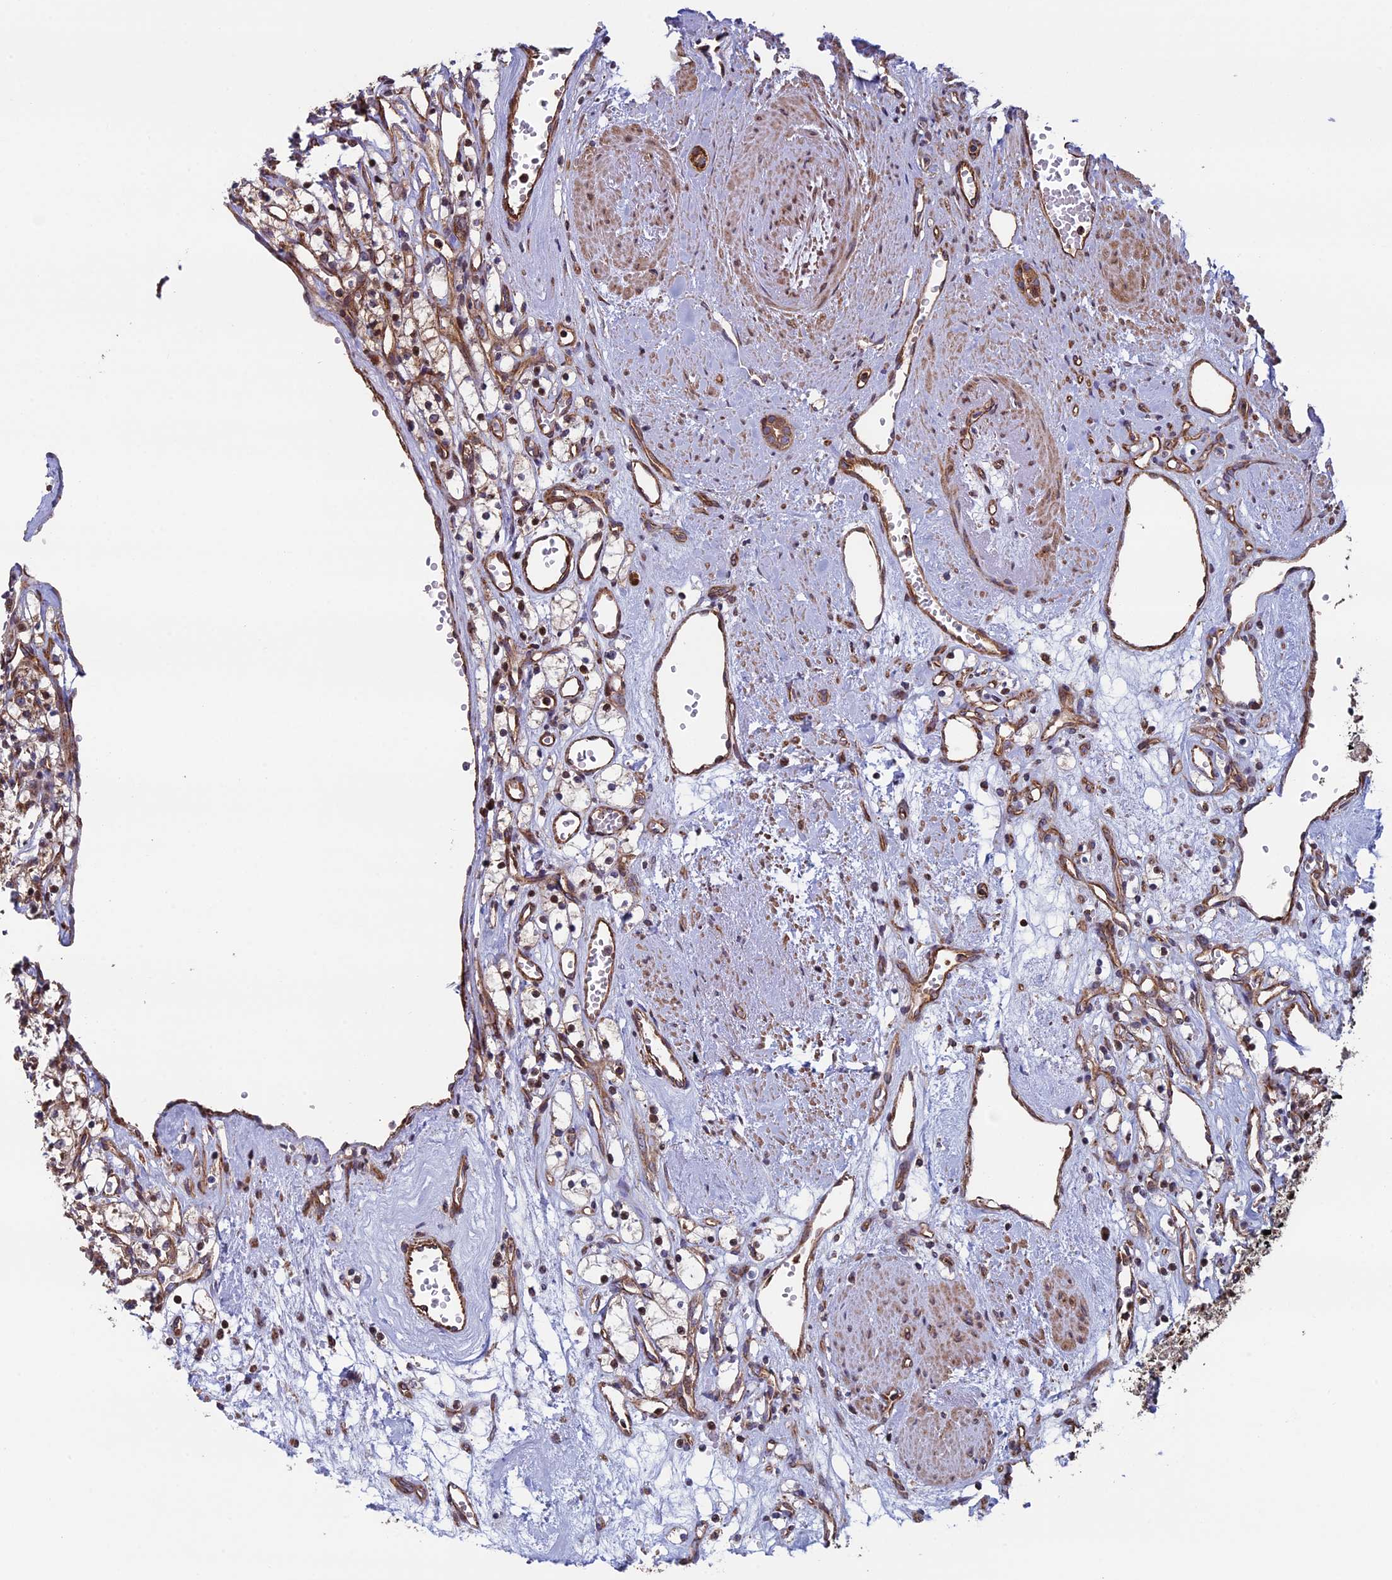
{"staining": {"intensity": "moderate", "quantity": ">75%", "location": "cytoplasmic/membranous"}, "tissue": "renal cancer", "cell_type": "Tumor cells", "image_type": "cancer", "snomed": [{"axis": "morphology", "description": "Adenocarcinoma, NOS"}, {"axis": "topography", "description": "Kidney"}], "caption": "Immunohistochemistry (DAB (3,3'-diaminobenzidine)) staining of renal adenocarcinoma displays moderate cytoplasmic/membranous protein staining in approximately >75% of tumor cells. Nuclei are stained in blue.", "gene": "CCDC8", "patient": {"sex": "female", "age": 59}}